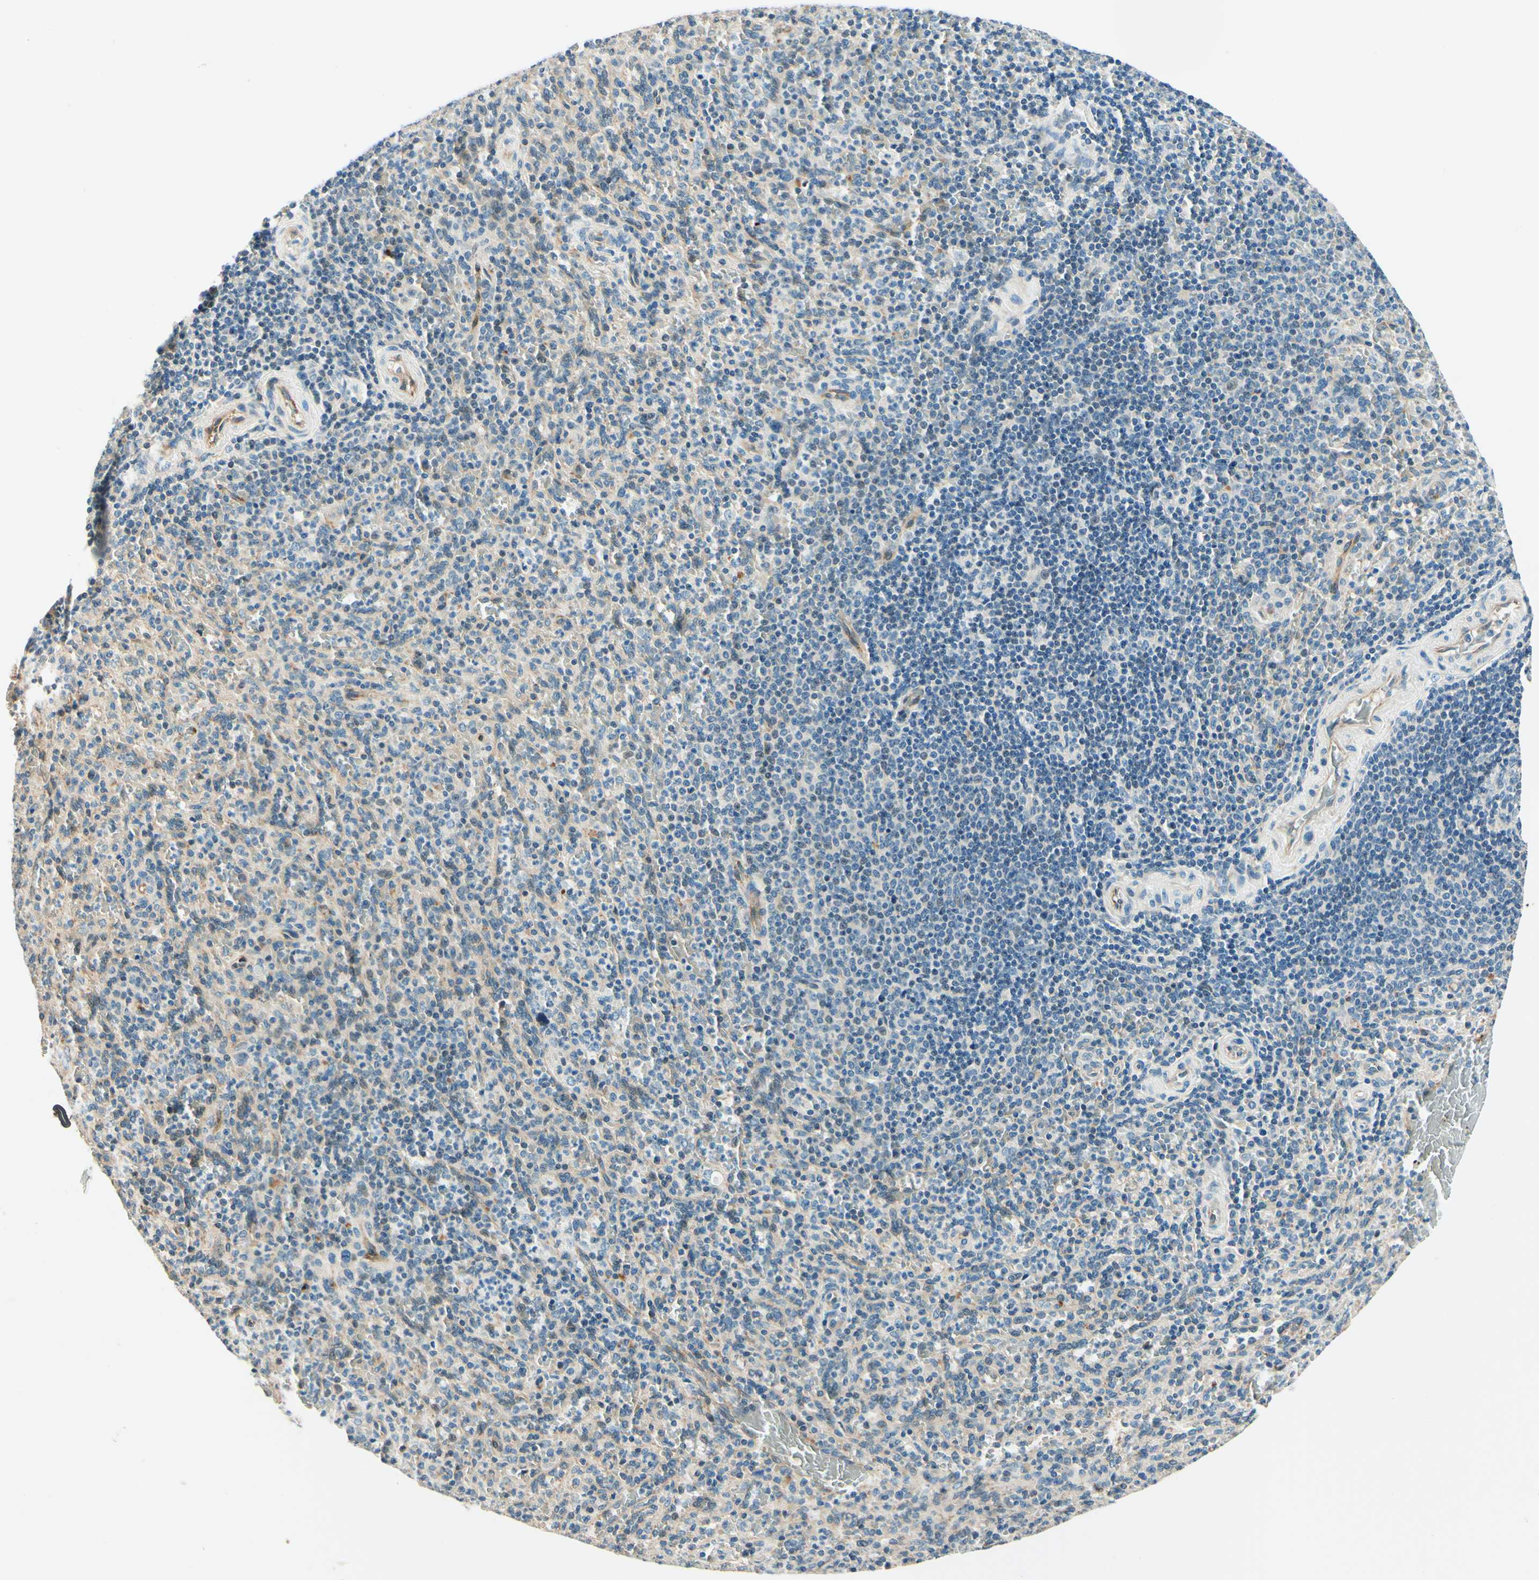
{"staining": {"intensity": "weak", "quantity": "25%-75%", "location": "cytoplasmic/membranous"}, "tissue": "spleen", "cell_type": "Cells in red pulp", "image_type": "normal", "snomed": [{"axis": "morphology", "description": "Normal tissue, NOS"}, {"axis": "topography", "description": "Spleen"}], "caption": "Immunohistochemical staining of unremarkable human spleen demonstrates weak cytoplasmic/membranous protein staining in about 25%-75% of cells in red pulp.", "gene": "TAOK2", "patient": {"sex": "male", "age": 36}}